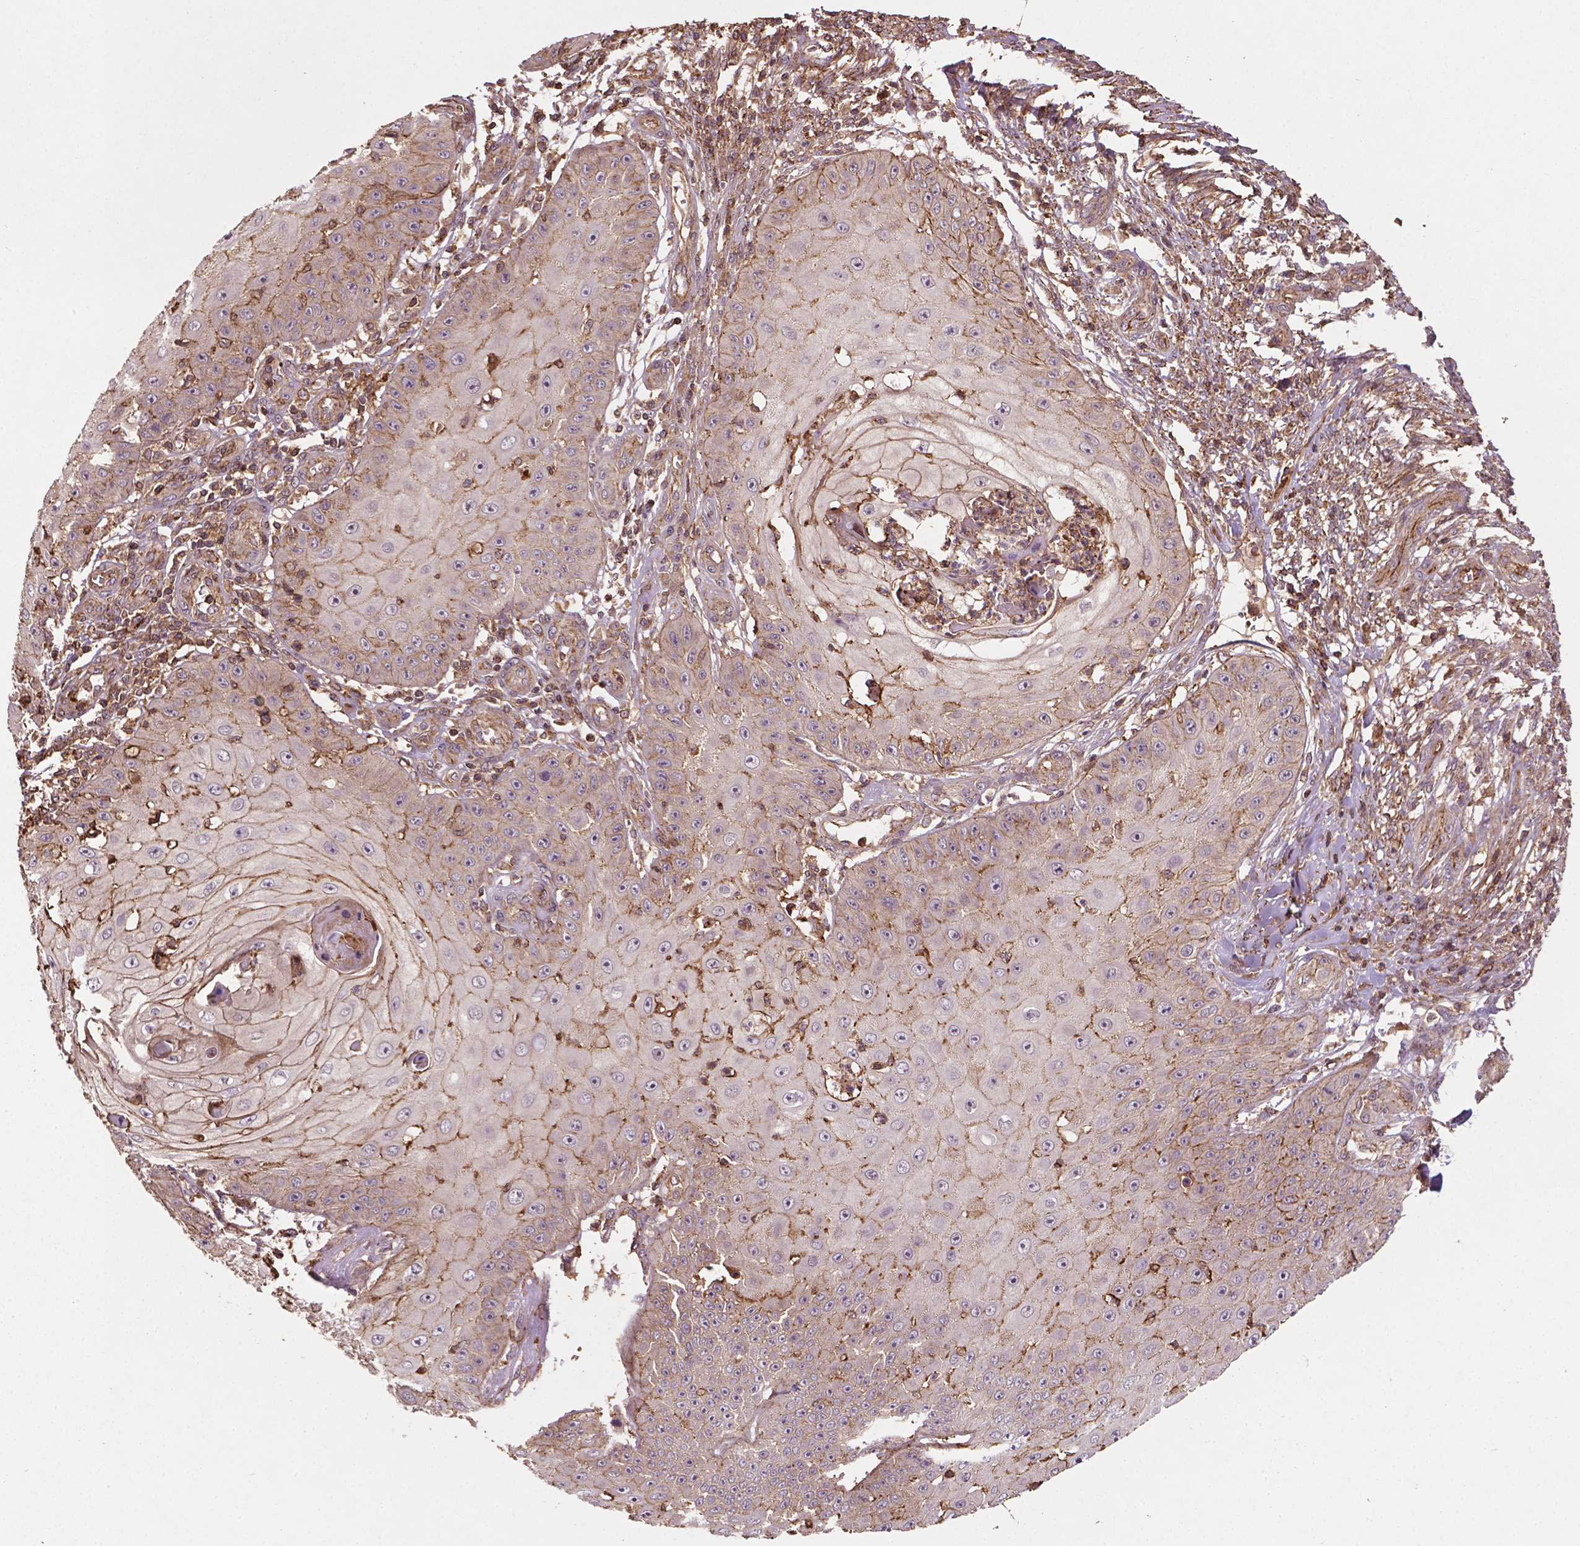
{"staining": {"intensity": "moderate", "quantity": "25%-75%", "location": "cytoplasmic/membranous"}, "tissue": "skin cancer", "cell_type": "Tumor cells", "image_type": "cancer", "snomed": [{"axis": "morphology", "description": "Squamous cell carcinoma, NOS"}, {"axis": "topography", "description": "Skin"}], "caption": "The micrograph displays staining of squamous cell carcinoma (skin), revealing moderate cytoplasmic/membranous protein expression (brown color) within tumor cells. The protein is stained brown, and the nuclei are stained in blue (DAB IHC with brightfield microscopy, high magnification).", "gene": "ZMYND19", "patient": {"sex": "male", "age": 70}}